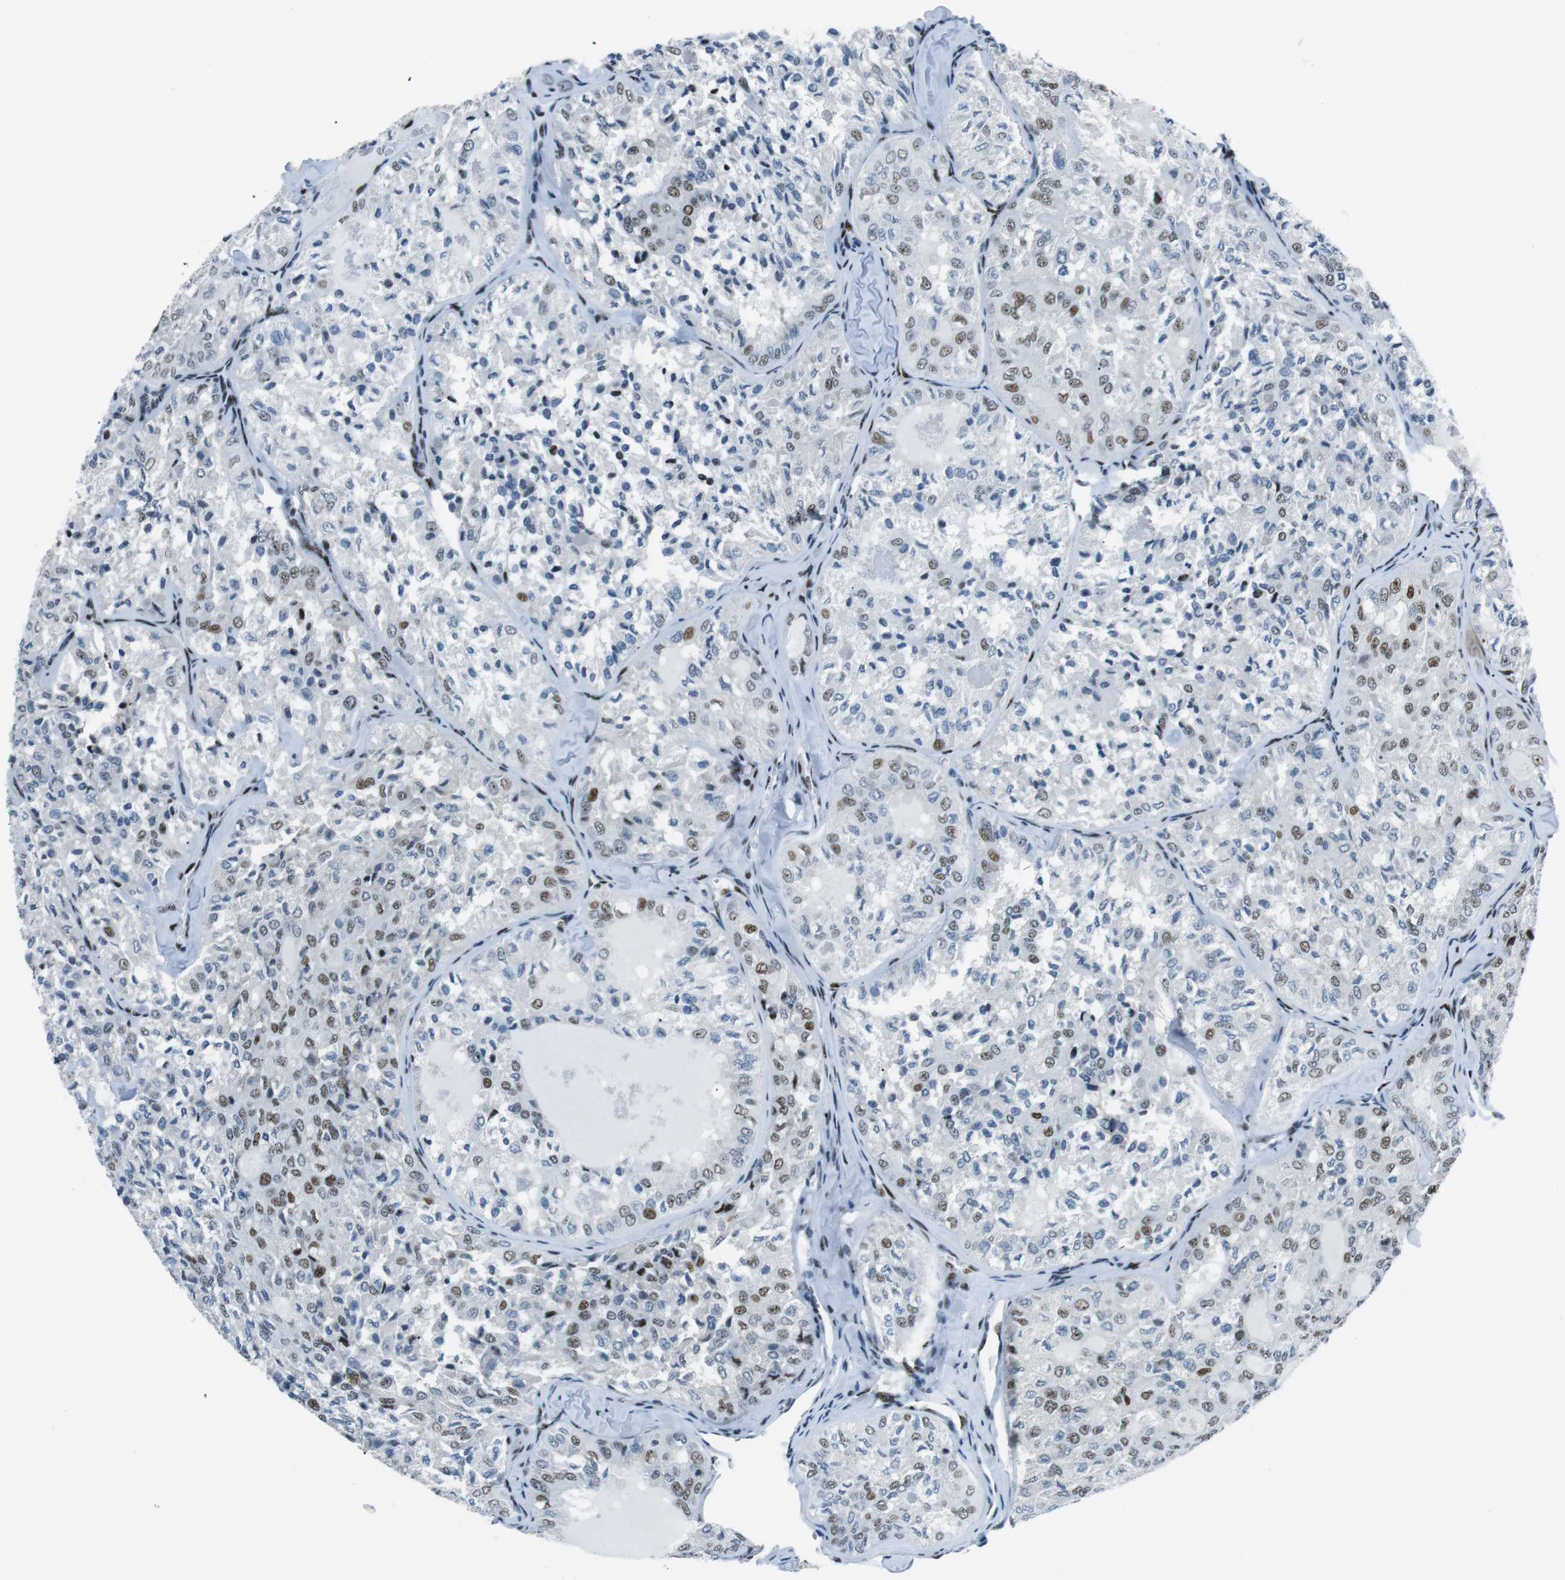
{"staining": {"intensity": "moderate", "quantity": "25%-75%", "location": "nuclear"}, "tissue": "thyroid cancer", "cell_type": "Tumor cells", "image_type": "cancer", "snomed": [{"axis": "morphology", "description": "Follicular adenoma carcinoma, NOS"}, {"axis": "topography", "description": "Thyroid gland"}], "caption": "Brown immunohistochemical staining in human thyroid follicular adenoma carcinoma shows moderate nuclear staining in about 25%-75% of tumor cells.", "gene": "PML", "patient": {"sex": "male", "age": 75}}